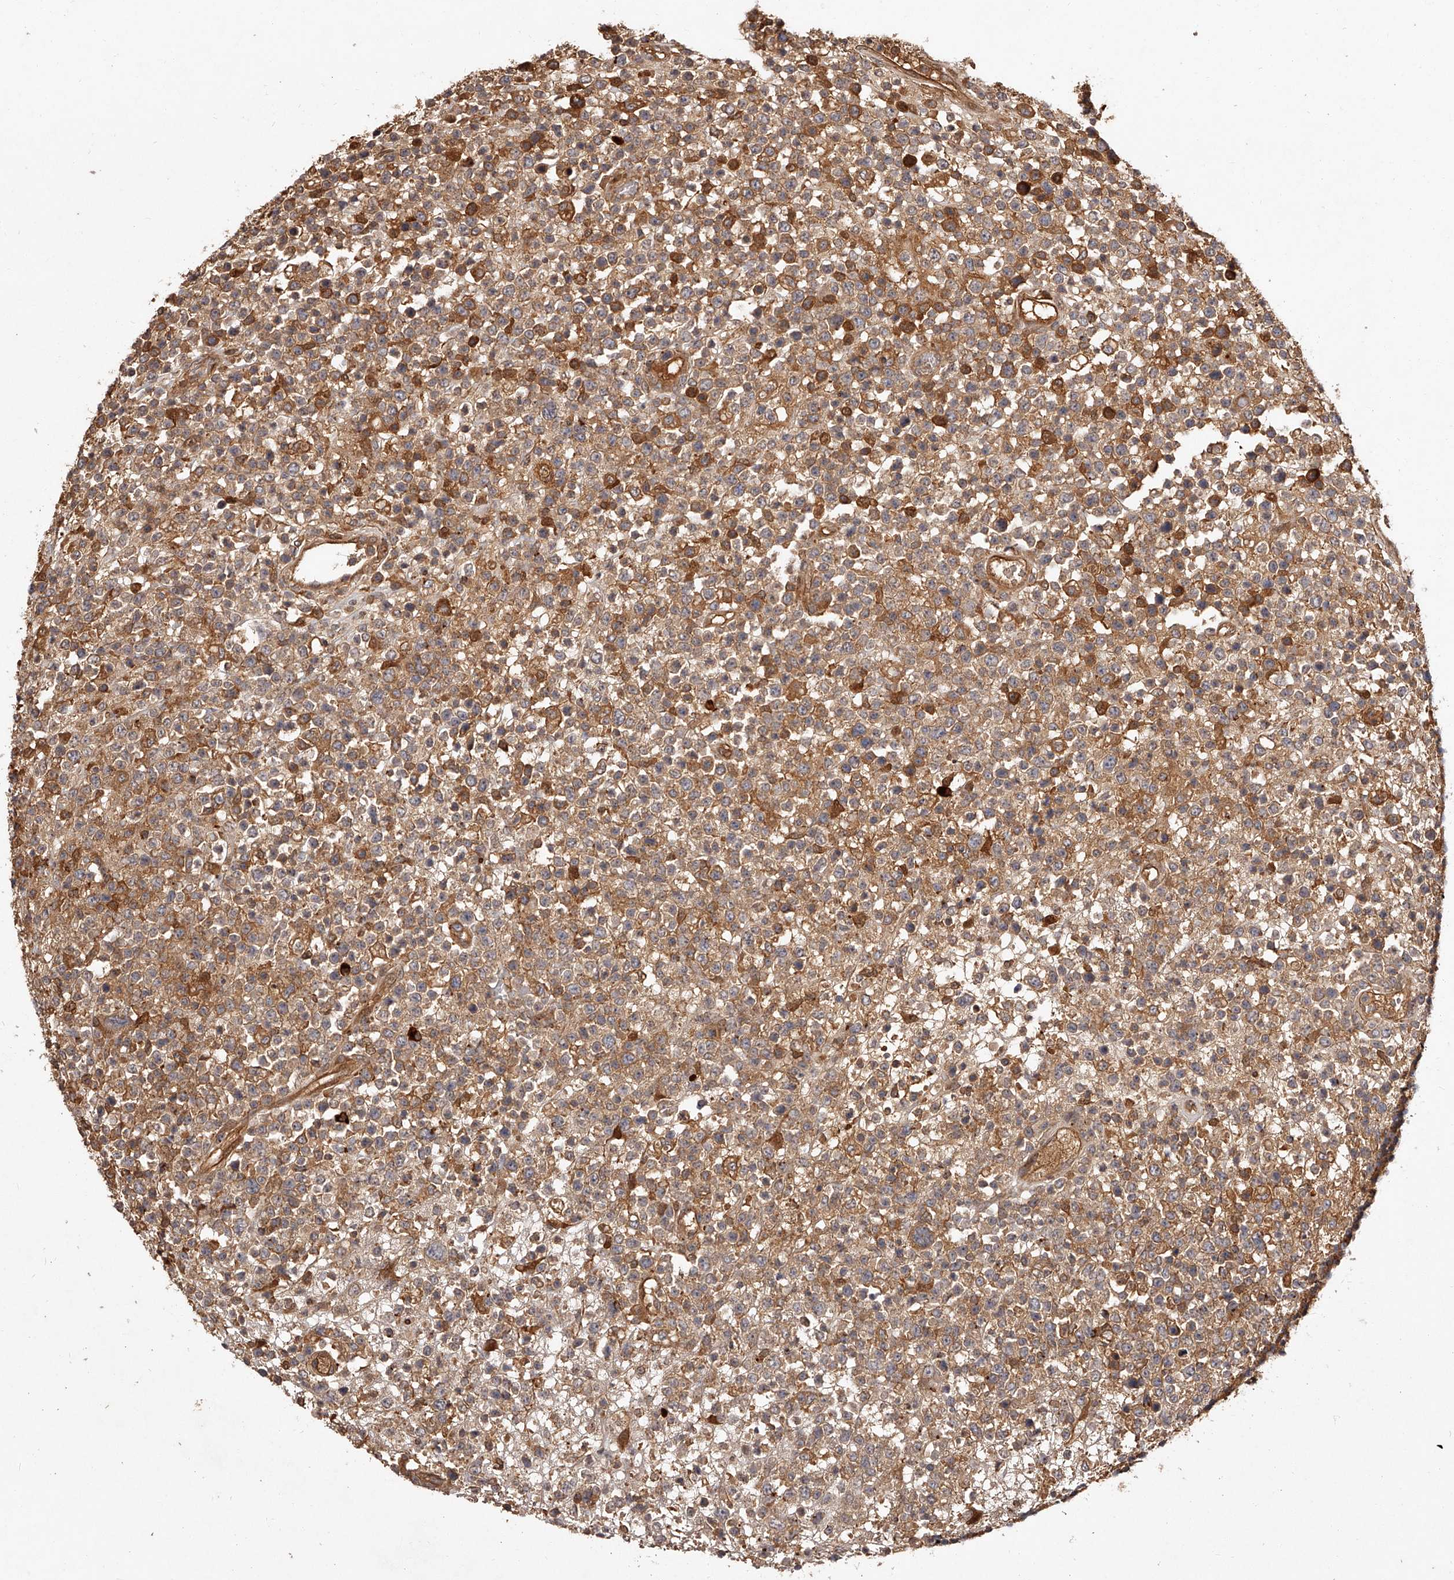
{"staining": {"intensity": "moderate", "quantity": ">75%", "location": "cytoplasmic/membranous"}, "tissue": "lymphoma", "cell_type": "Tumor cells", "image_type": "cancer", "snomed": [{"axis": "morphology", "description": "Malignant lymphoma, non-Hodgkin's type, High grade"}, {"axis": "topography", "description": "Colon"}], "caption": "Tumor cells exhibit medium levels of moderate cytoplasmic/membranous expression in approximately >75% of cells in malignant lymphoma, non-Hodgkin's type (high-grade).", "gene": "CRYZL1", "patient": {"sex": "female", "age": 53}}